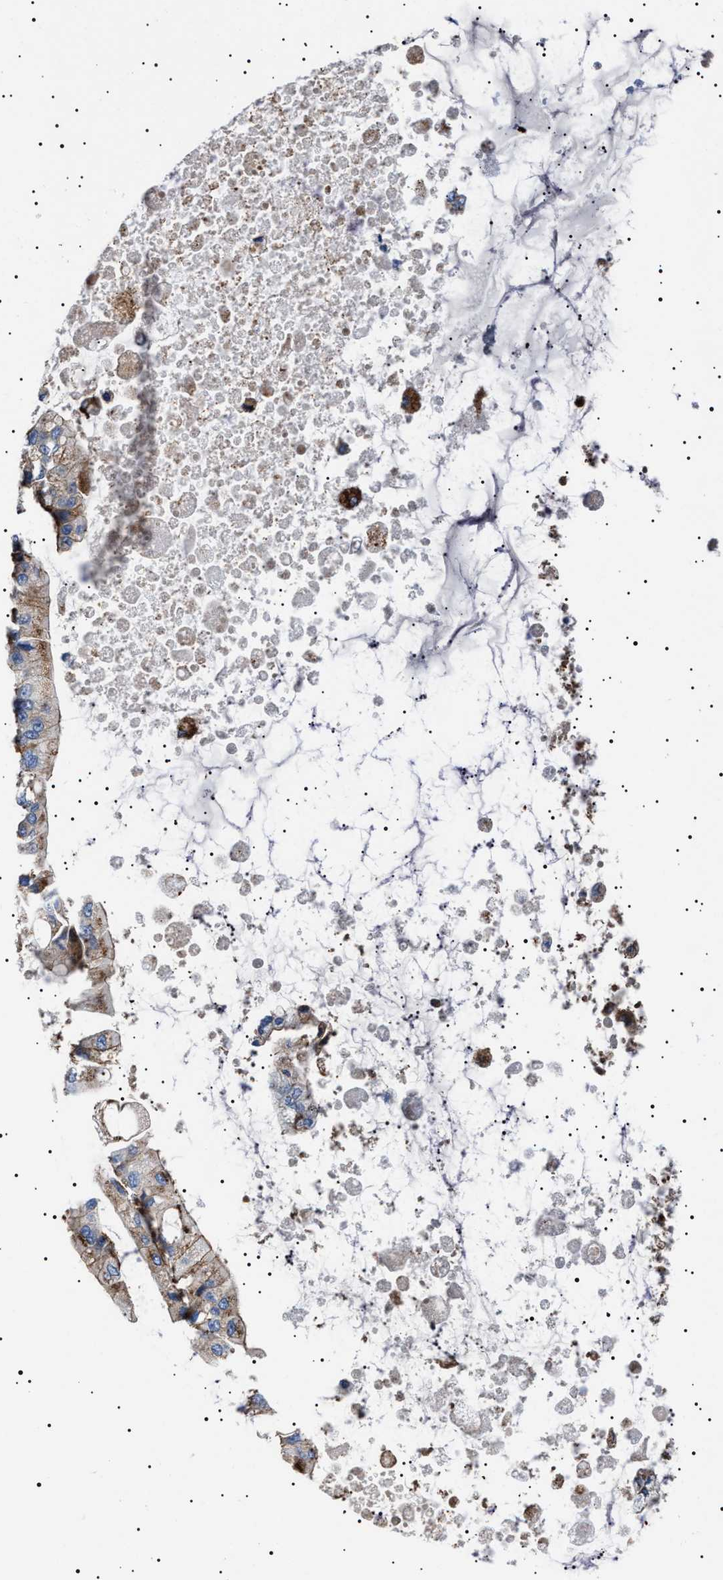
{"staining": {"intensity": "moderate", "quantity": ">75%", "location": "cytoplasmic/membranous"}, "tissue": "liver cancer", "cell_type": "Tumor cells", "image_type": "cancer", "snomed": [{"axis": "morphology", "description": "Cholangiocarcinoma"}, {"axis": "topography", "description": "Liver"}], "caption": "Protein expression analysis of human liver cholangiocarcinoma reveals moderate cytoplasmic/membranous staining in approximately >75% of tumor cells.", "gene": "NEU1", "patient": {"sex": "male", "age": 50}}